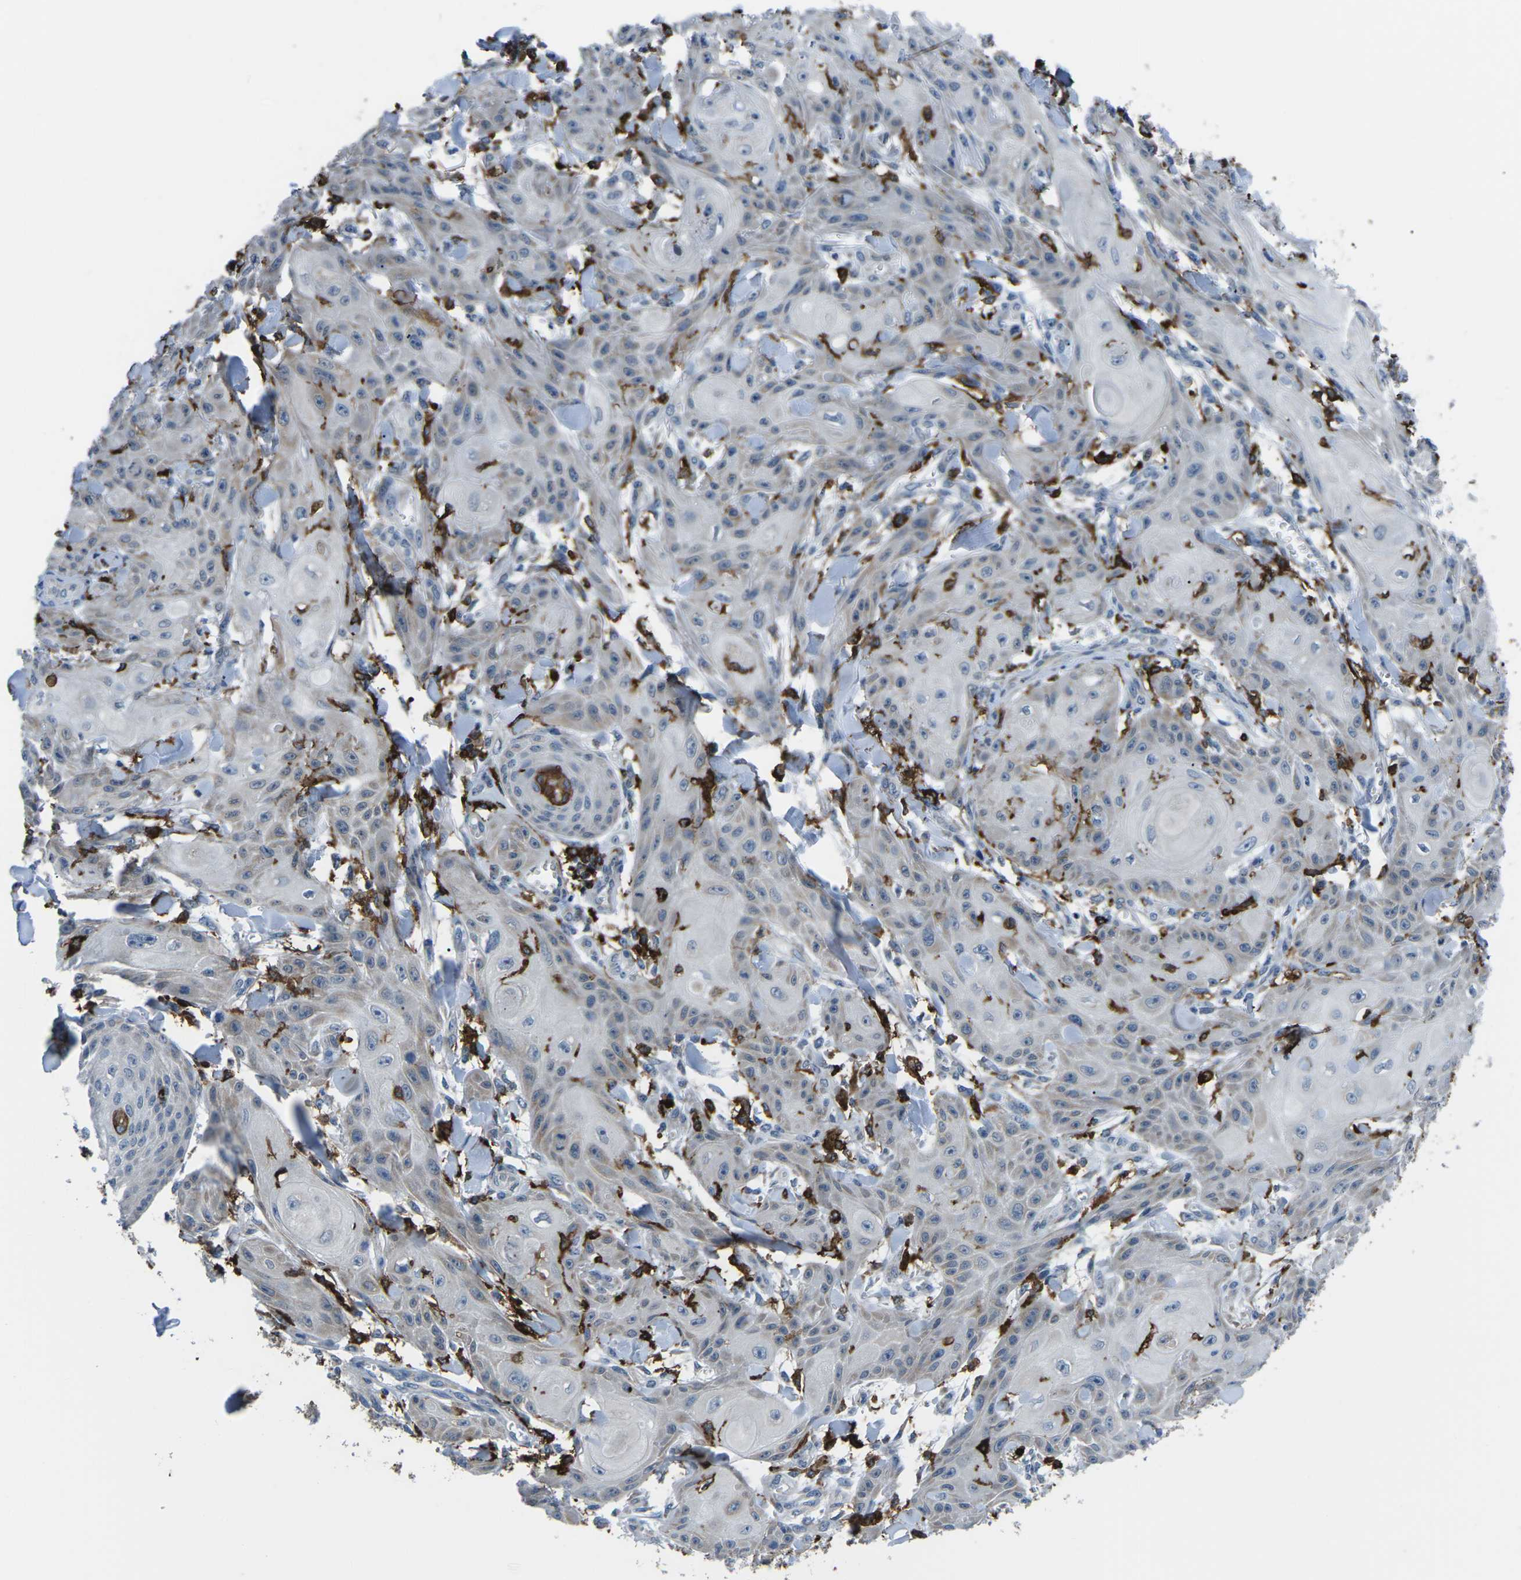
{"staining": {"intensity": "weak", "quantity": "<25%", "location": "cytoplasmic/membranous"}, "tissue": "skin cancer", "cell_type": "Tumor cells", "image_type": "cancer", "snomed": [{"axis": "morphology", "description": "Squamous cell carcinoma, NOS"}, {"axis": "topography", "description": "Skin"}], "caption": "Tumor cells are negative for protein expression in human skin cancer (squamous cell carcinoma).", "gene": "PTPN1", "patient": {"sex": "male", "age": 74}}